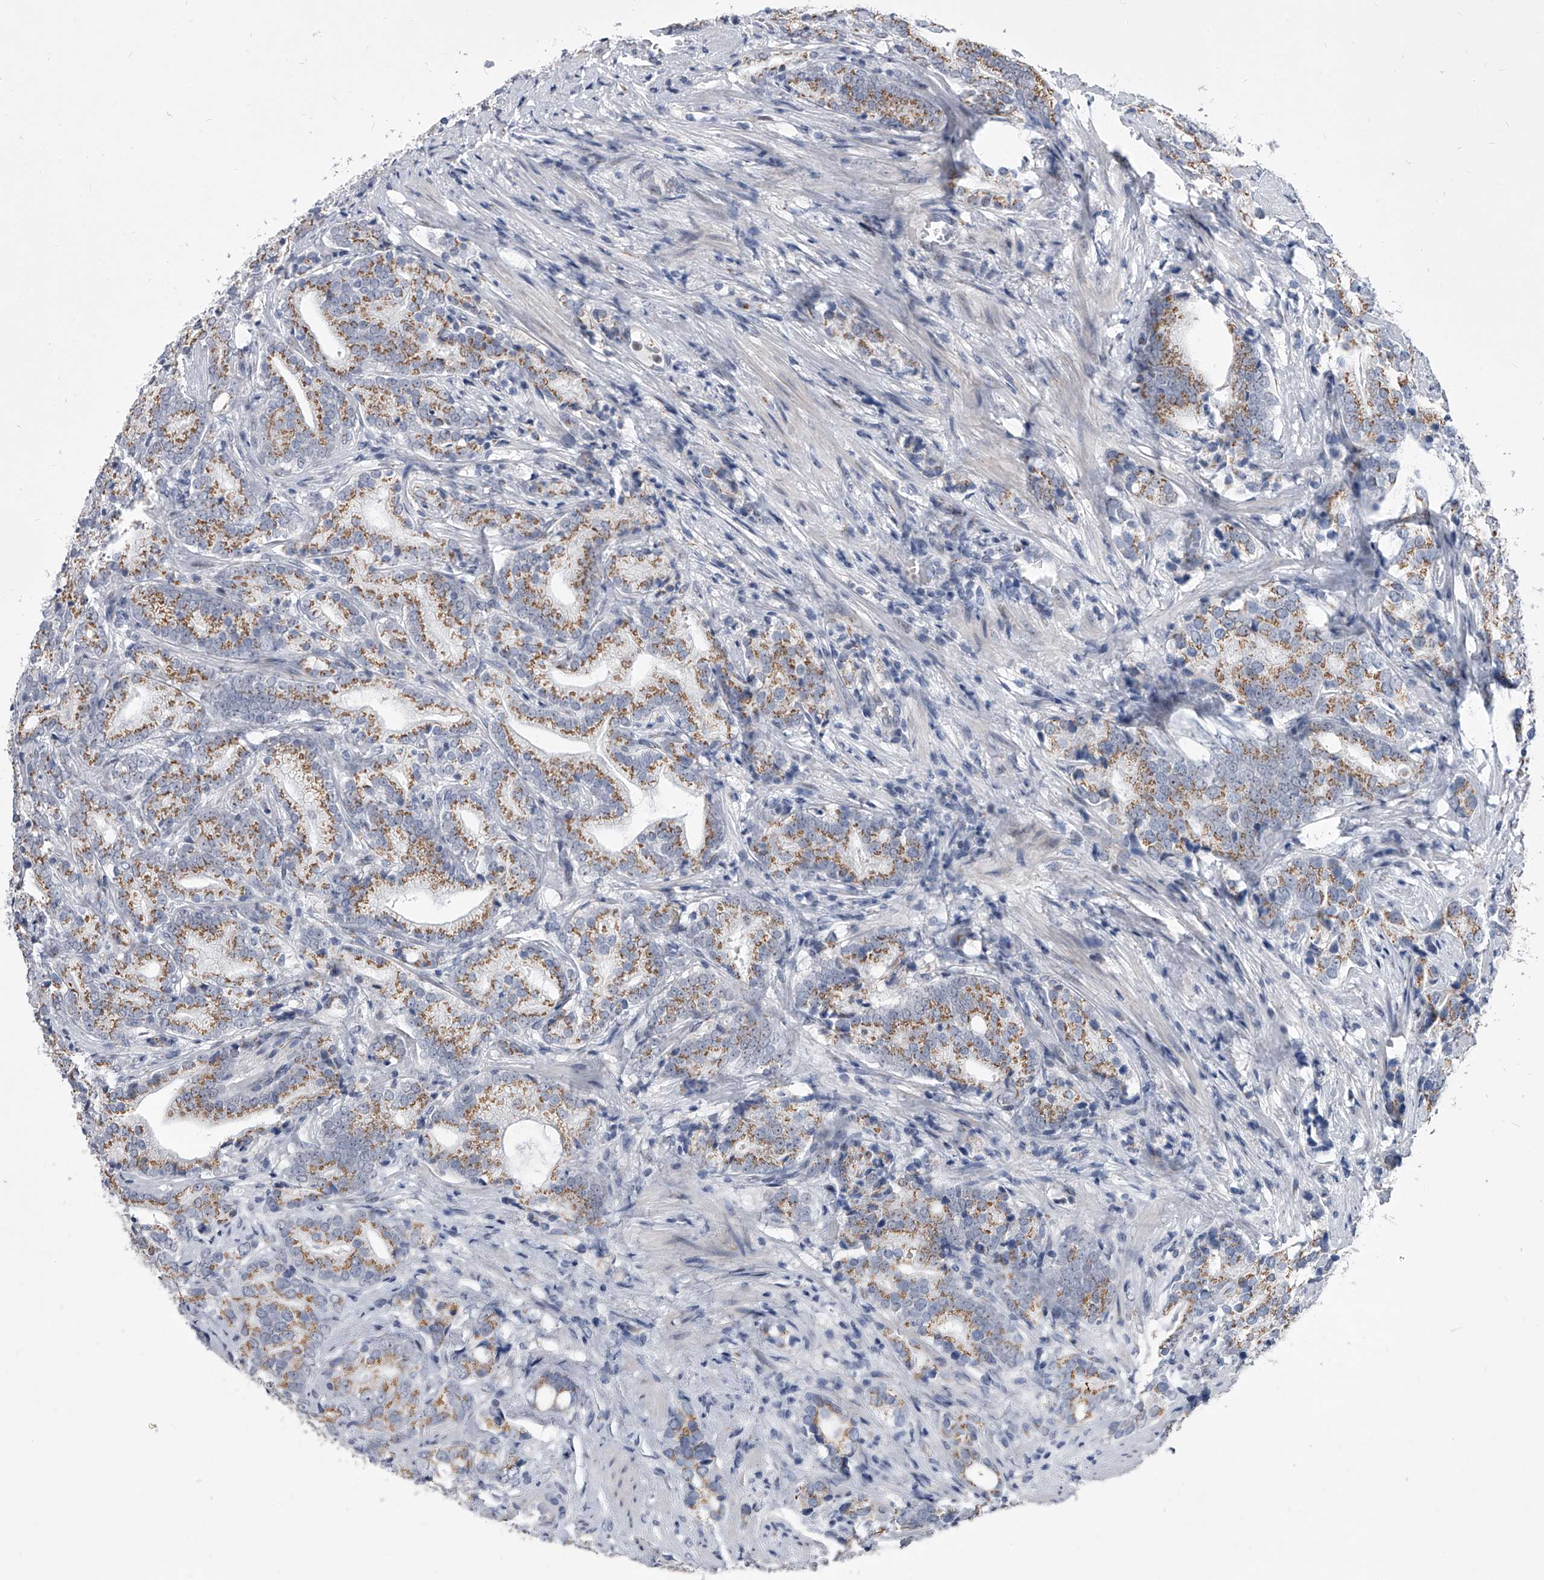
{"staining": {"intensity": "moderate", "quantity": ">75%", "location": "cytoplasmic/membranous"}, "tissue": "prostate cancer", "cell_type": "Tumor cells", "image_type": "cancer", "snomed": [{"axis": "morphology", "description": "Adenocarcinoma, High grade"}, {"axis": "topography", "description": "Prostate"}], "caption": "Protein staining shows moderate cytoplasmic/membranous expression in about >75% of tumor cells in prostate cancer. (Stains: DAB (3,3'-diaminobenzidine) in brown, nuclei in blue, Microscopy: brightfield microscopy at high magnification).", "gene": "EVA1C", "patient": {"sex": "male", "age": 57}}